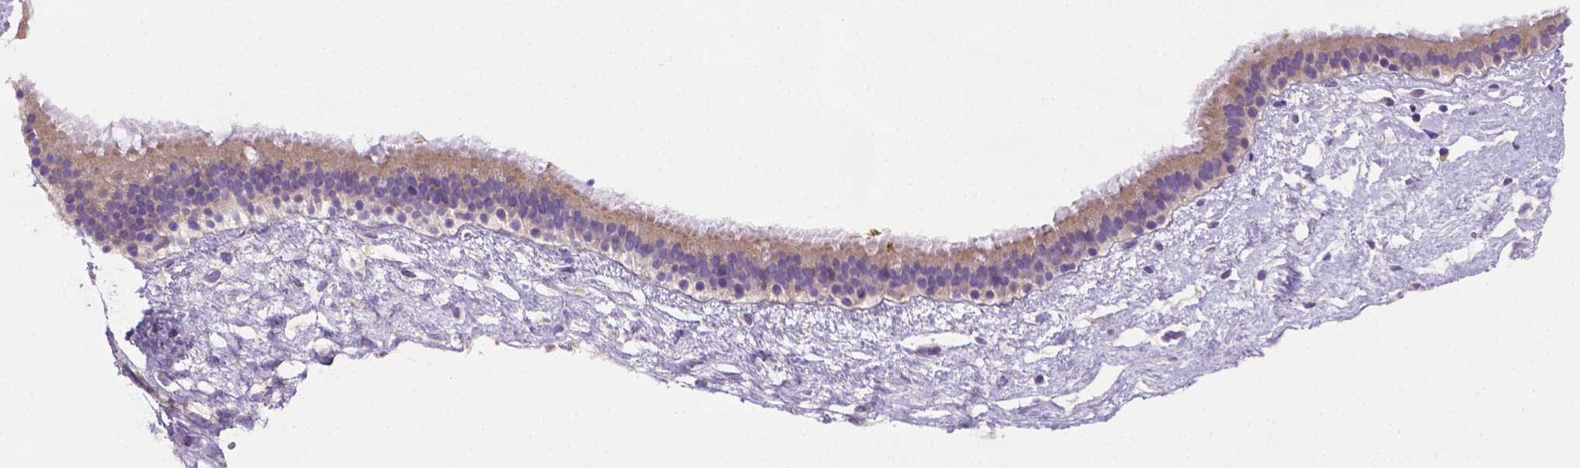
{"staining": {"intensity": "weak", "quantity": "25%-75%", "location": "cytoplasmic/membranous"}, "tissue": "nasopharynx", "cell_type": "Respiratory epithelial cells", "image_type": "normal", "snomed": [{"axis": "morphology", "description": "Normal tissue, NOS"}, {"axis": "topography", "description": "Nasopharynx"}], "caption": "High-power microscopy captured an IHC micrograph of unremarkable nasopharynx, revealing weak cytoplasmic/membranous staining in about 25%-75% of respiratory epithelial cells. Using DAB (3,3'-diaminobenzidine) (brown) and hematoxylin (blue) stains, captured at high magnification using brightfield microscopy.", "gene": "SLC51B", "patient": {"sex": "male", "age": 24}}